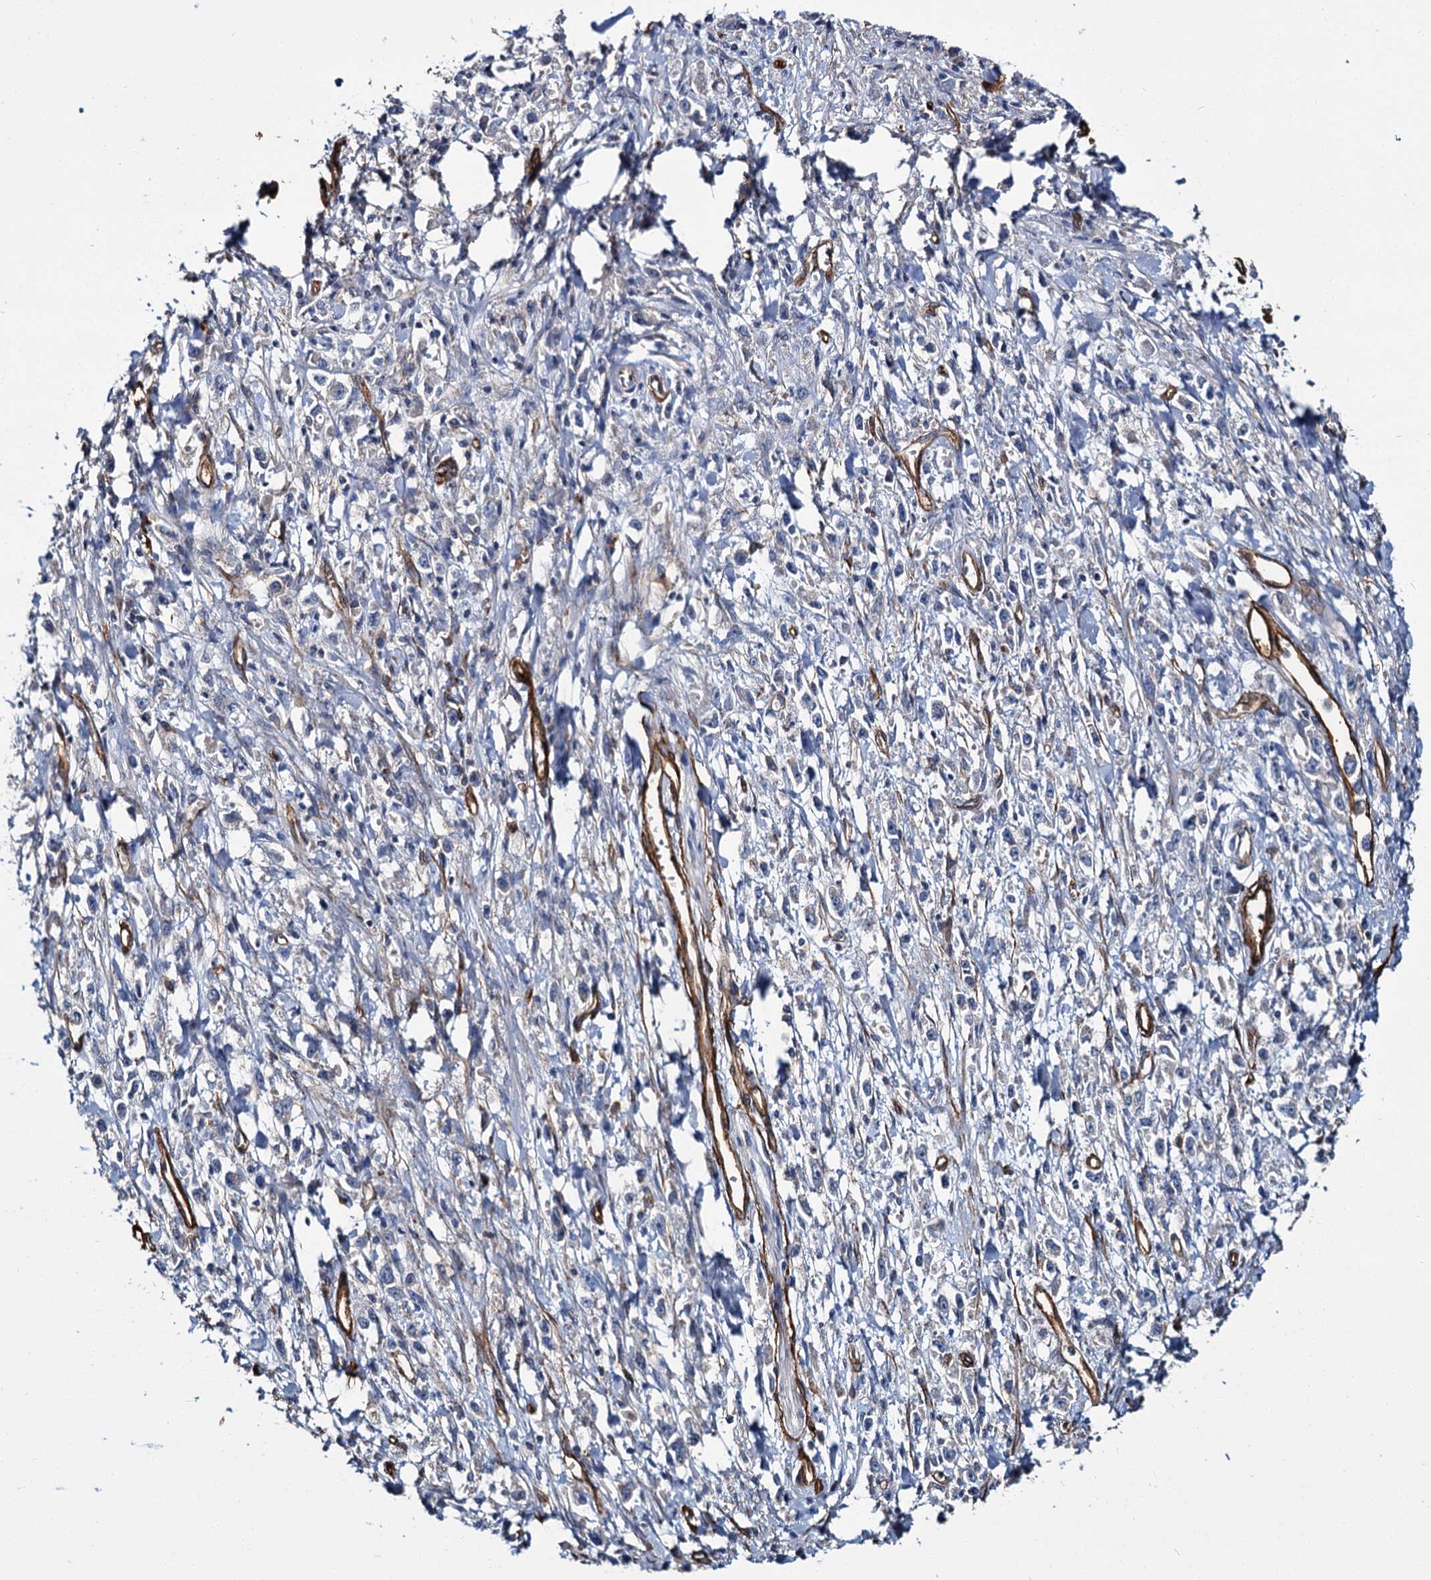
{"staining": {"intensity": "negative", "quantity": "none", "location": "none"}, "tissue": "stomach cancer", "cell_type": "Tumor cells", "image_type": "cancer", "snomed": [{"axis": "morphology", "description": "Adenocarcinoma, NOS"}, {"axis": "topography", "description": "Stomach"}], "caption": "There is no significant expression in tumor cells of stomach adenocarcinoma. The staining was performed using DAB (3,3'-diaminobenzidine) to visualize the protein expression in brown, while the nuclei were stained in blue with hematoxylin (Magnification: 20x).", "gene": "CACNA1C", "patient": {"sex": "female", "age": 59}}